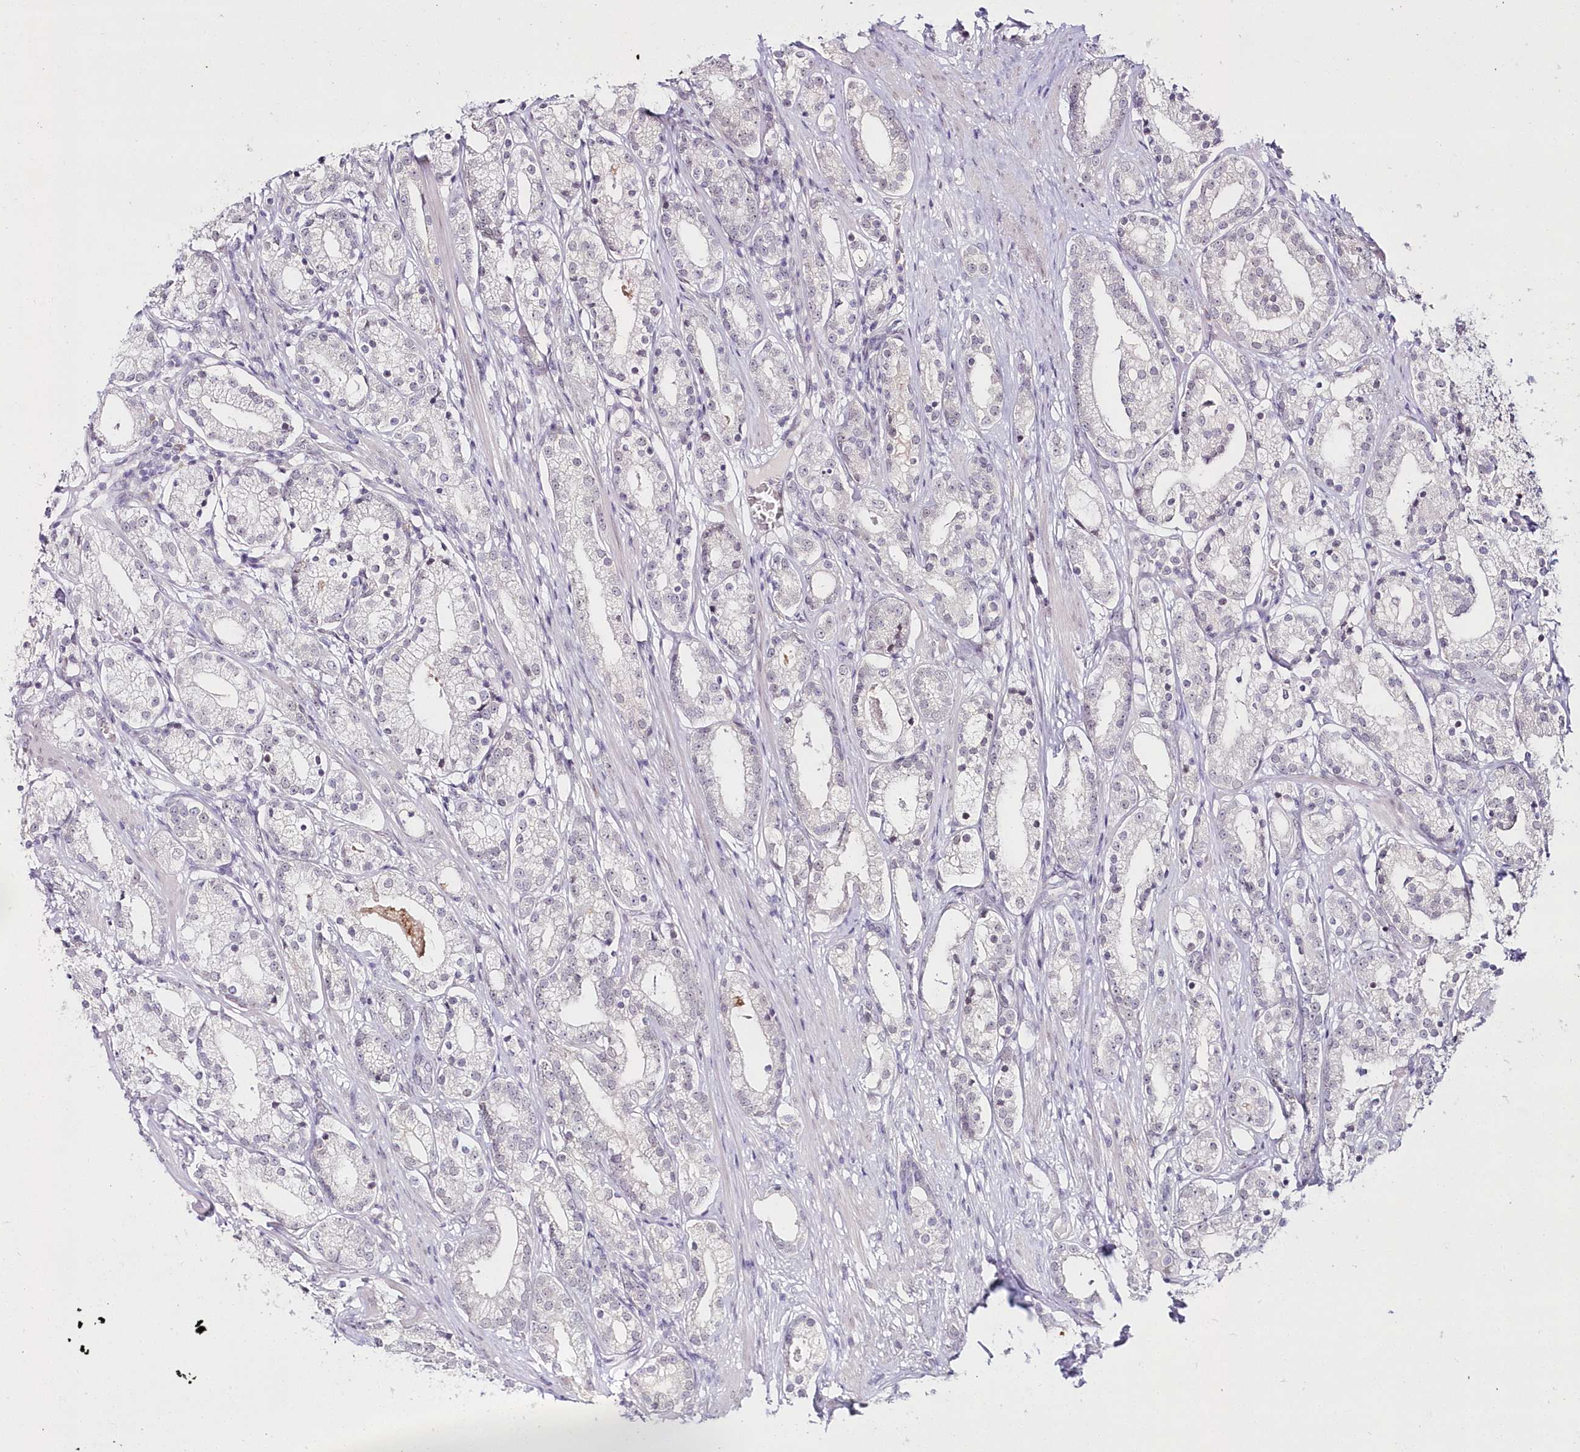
{"staining": {"intensity": "negative", "quantity": "none", "location": "none"}, "tissue": "prostate cancer", "cell_type": "Tumor cells", "image_type": "cancer", "snomed": [{"axis": "morphology", "description": "Adenocarcinoma, High grade"}, {"axis": "topography", "description": "Prostate"}], "caption": "Immunohistochemical staining of human prostate cancer displays no significant staining in tumor cells.", "gene": "HYCC2", "patient": {"sex": "male", "age": 69}}